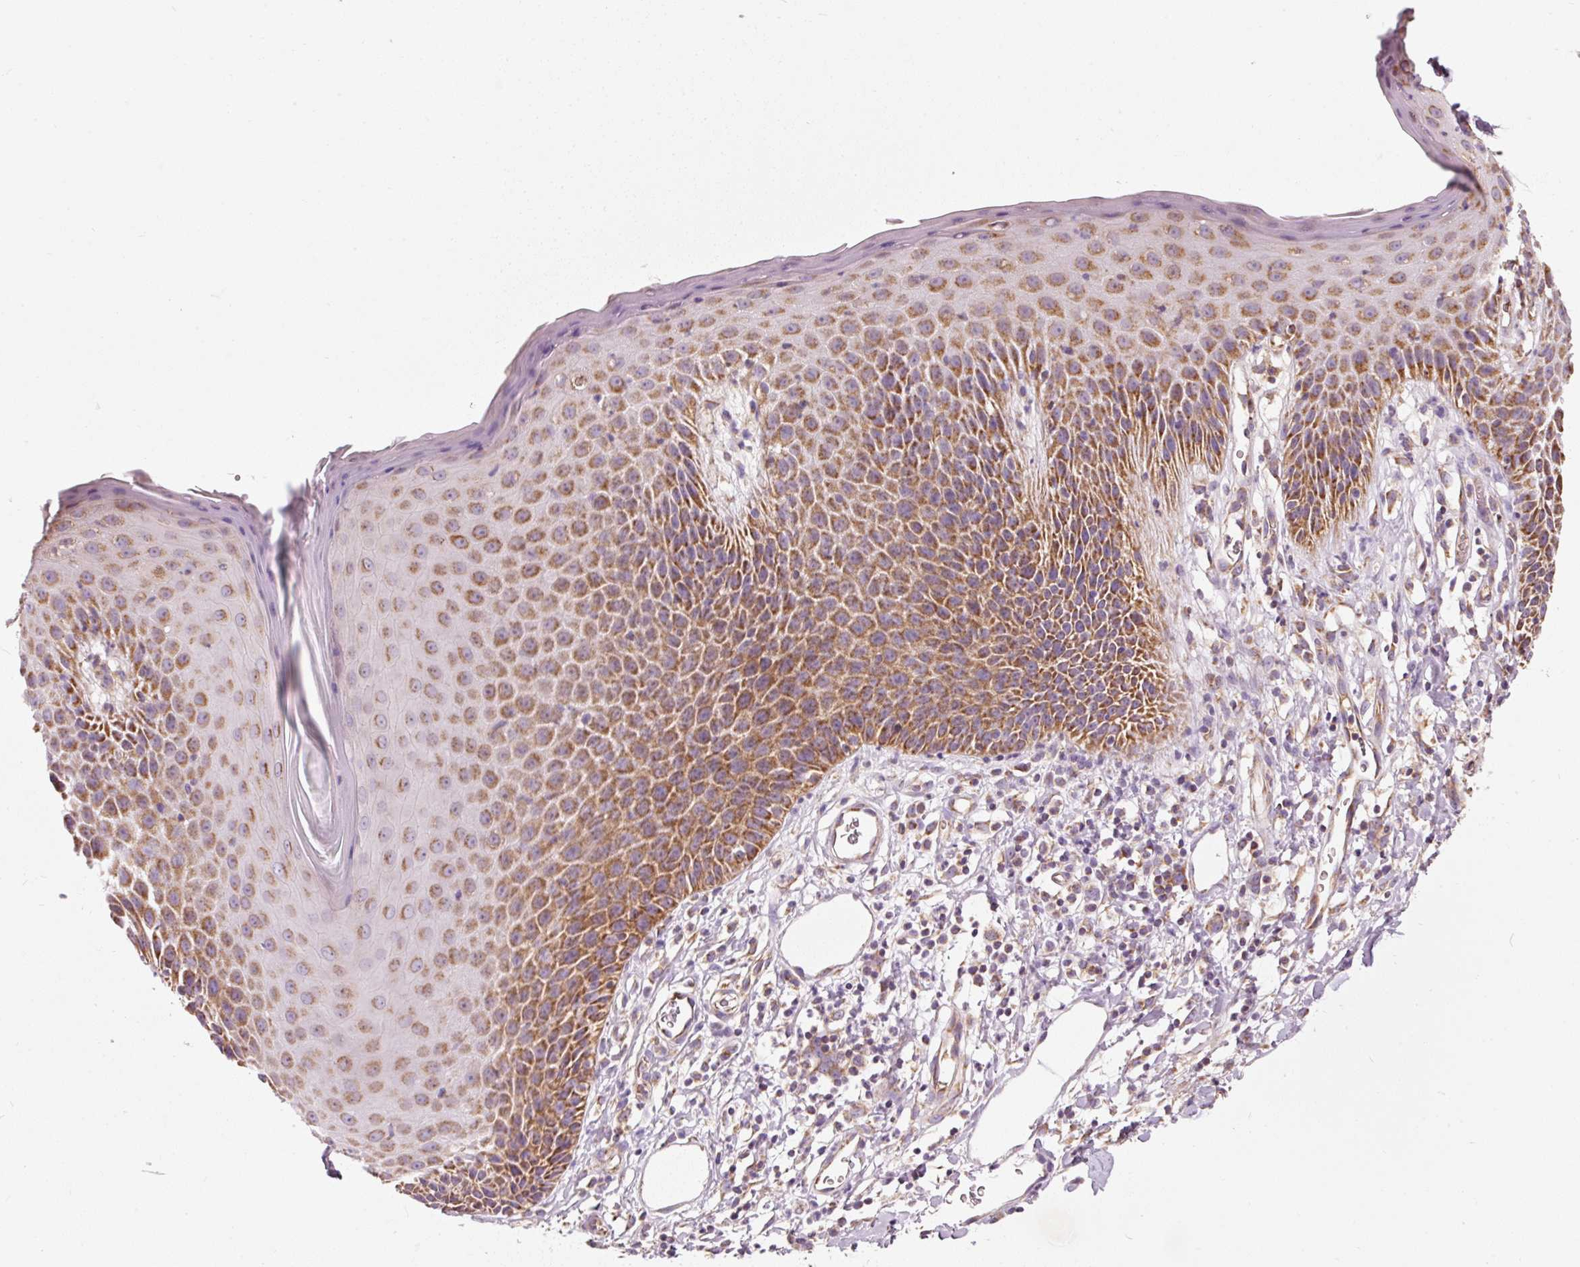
{"staining": {"intensity": "negative", "quantity": "none", "location": "none"}, "tissue": "adipose tissue", "cell_type": "Adipocytes", "image_type": "normal", "snomed": [{"axis": "morphology", "description": "Normal tissue, NOS"}, {"axis": "topography", "description": "Vulva"}, {"axis": "topography", "description": "Peripheral nerve tissue"}], "caption": "Immunohistochemistry image of normal adipose tissue stained for a protein (brown), which exhibits no positivity in adipocytes.", "gene": "NDUFB4", "patient": {"sex": "female", "age": 68}}